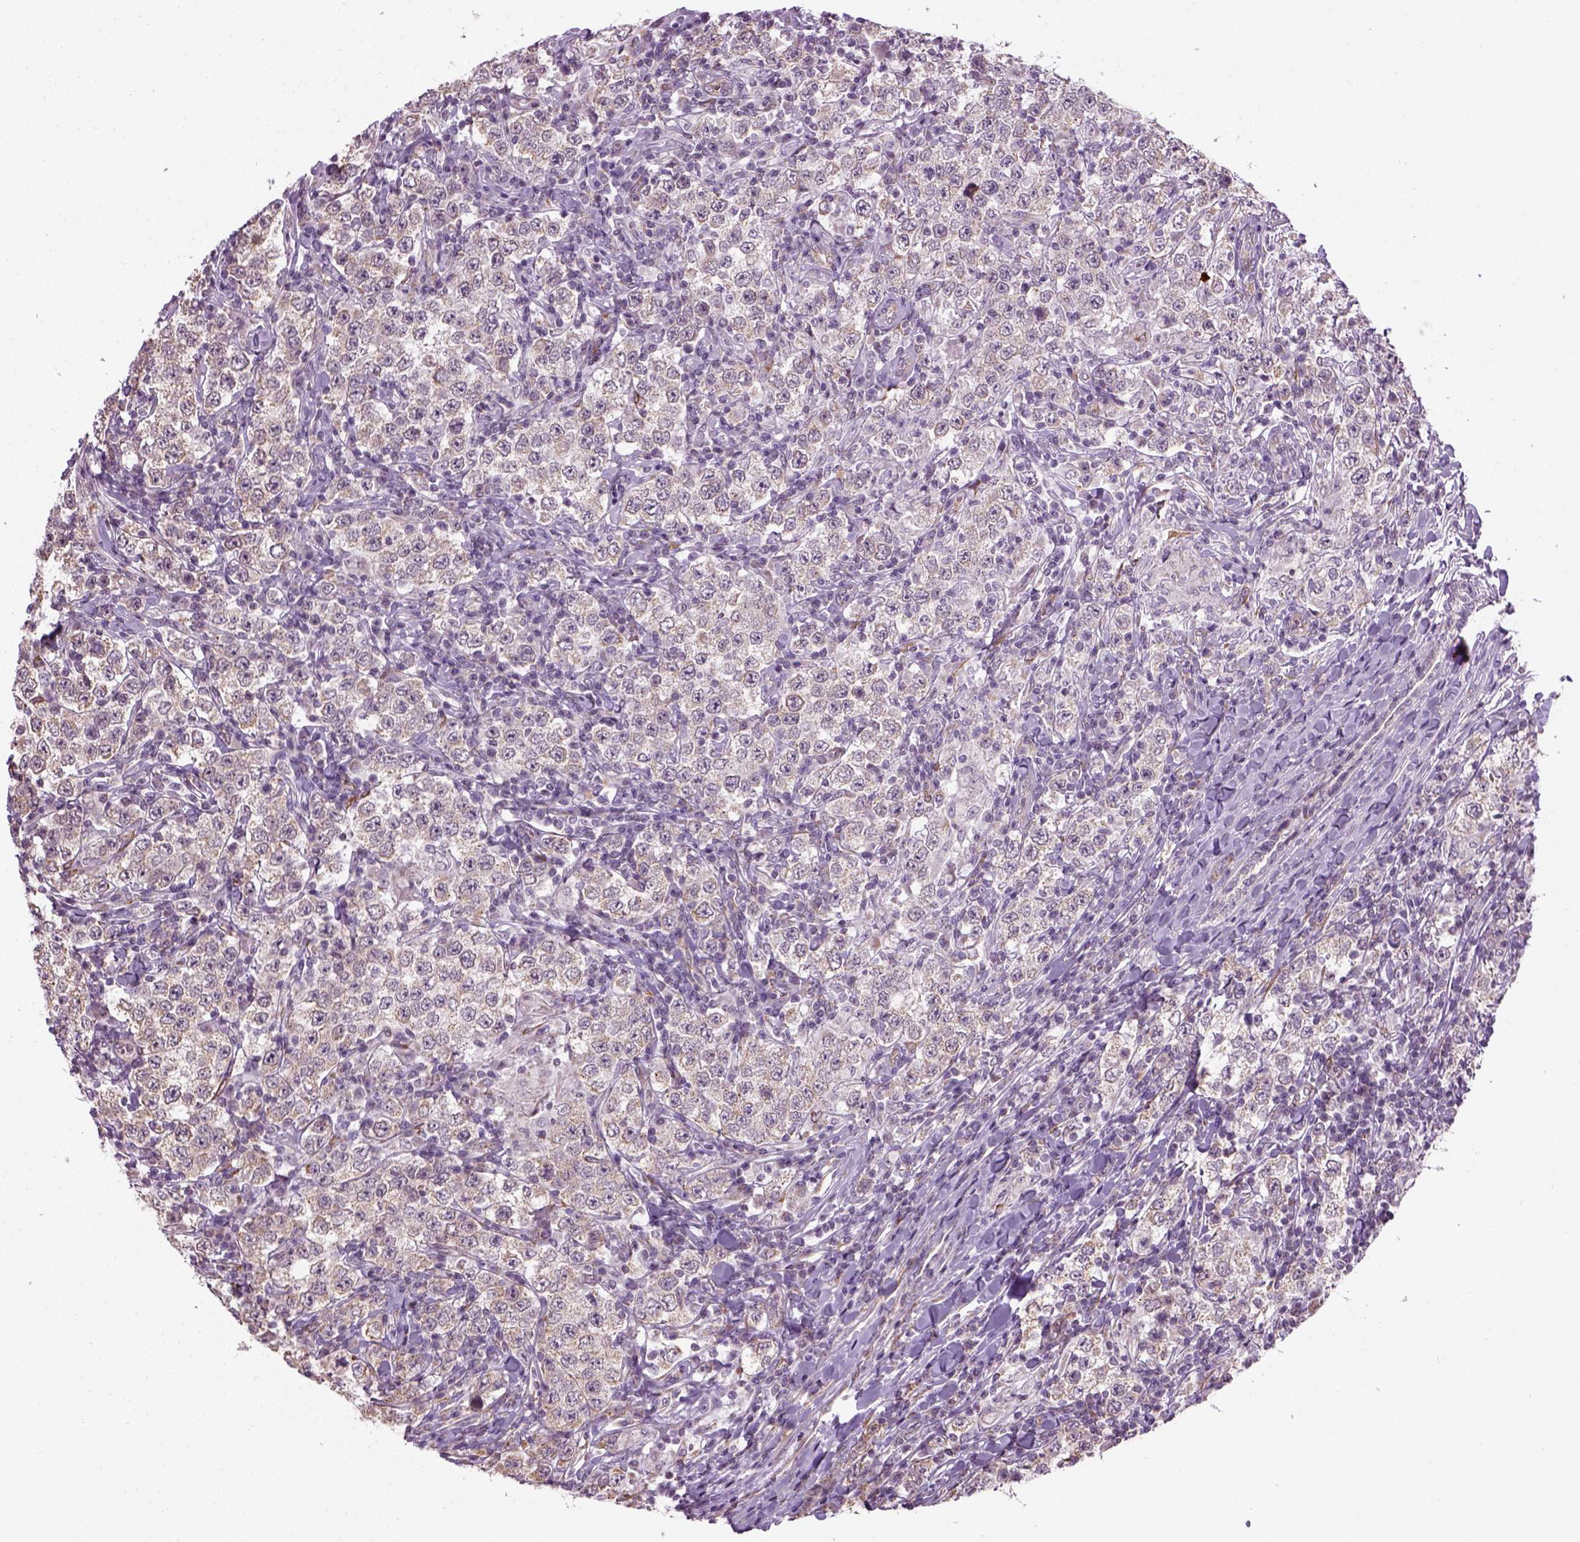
{"staining": {"intensity": "weak", "quantity": "<25%", "location": "cytoplasmic/membranous"}, "tissue": "testis cancer", "cell_type": "Tumor cells", "image_type": "cancer", "snomed": [{"axis": "morphology", "description": "Seminoma, NOS"}, {"axis": "morphology", "description": "Carcinoma, Embryonal, NOS"}, {"axis": "topography", "description": "Testis"}], "caption": "The photomicrograph shows no significant staining in tumor cells of testis embryonal carcinoma.", "gene": "XK", "patient": {"sex": "male", "age": 41}}